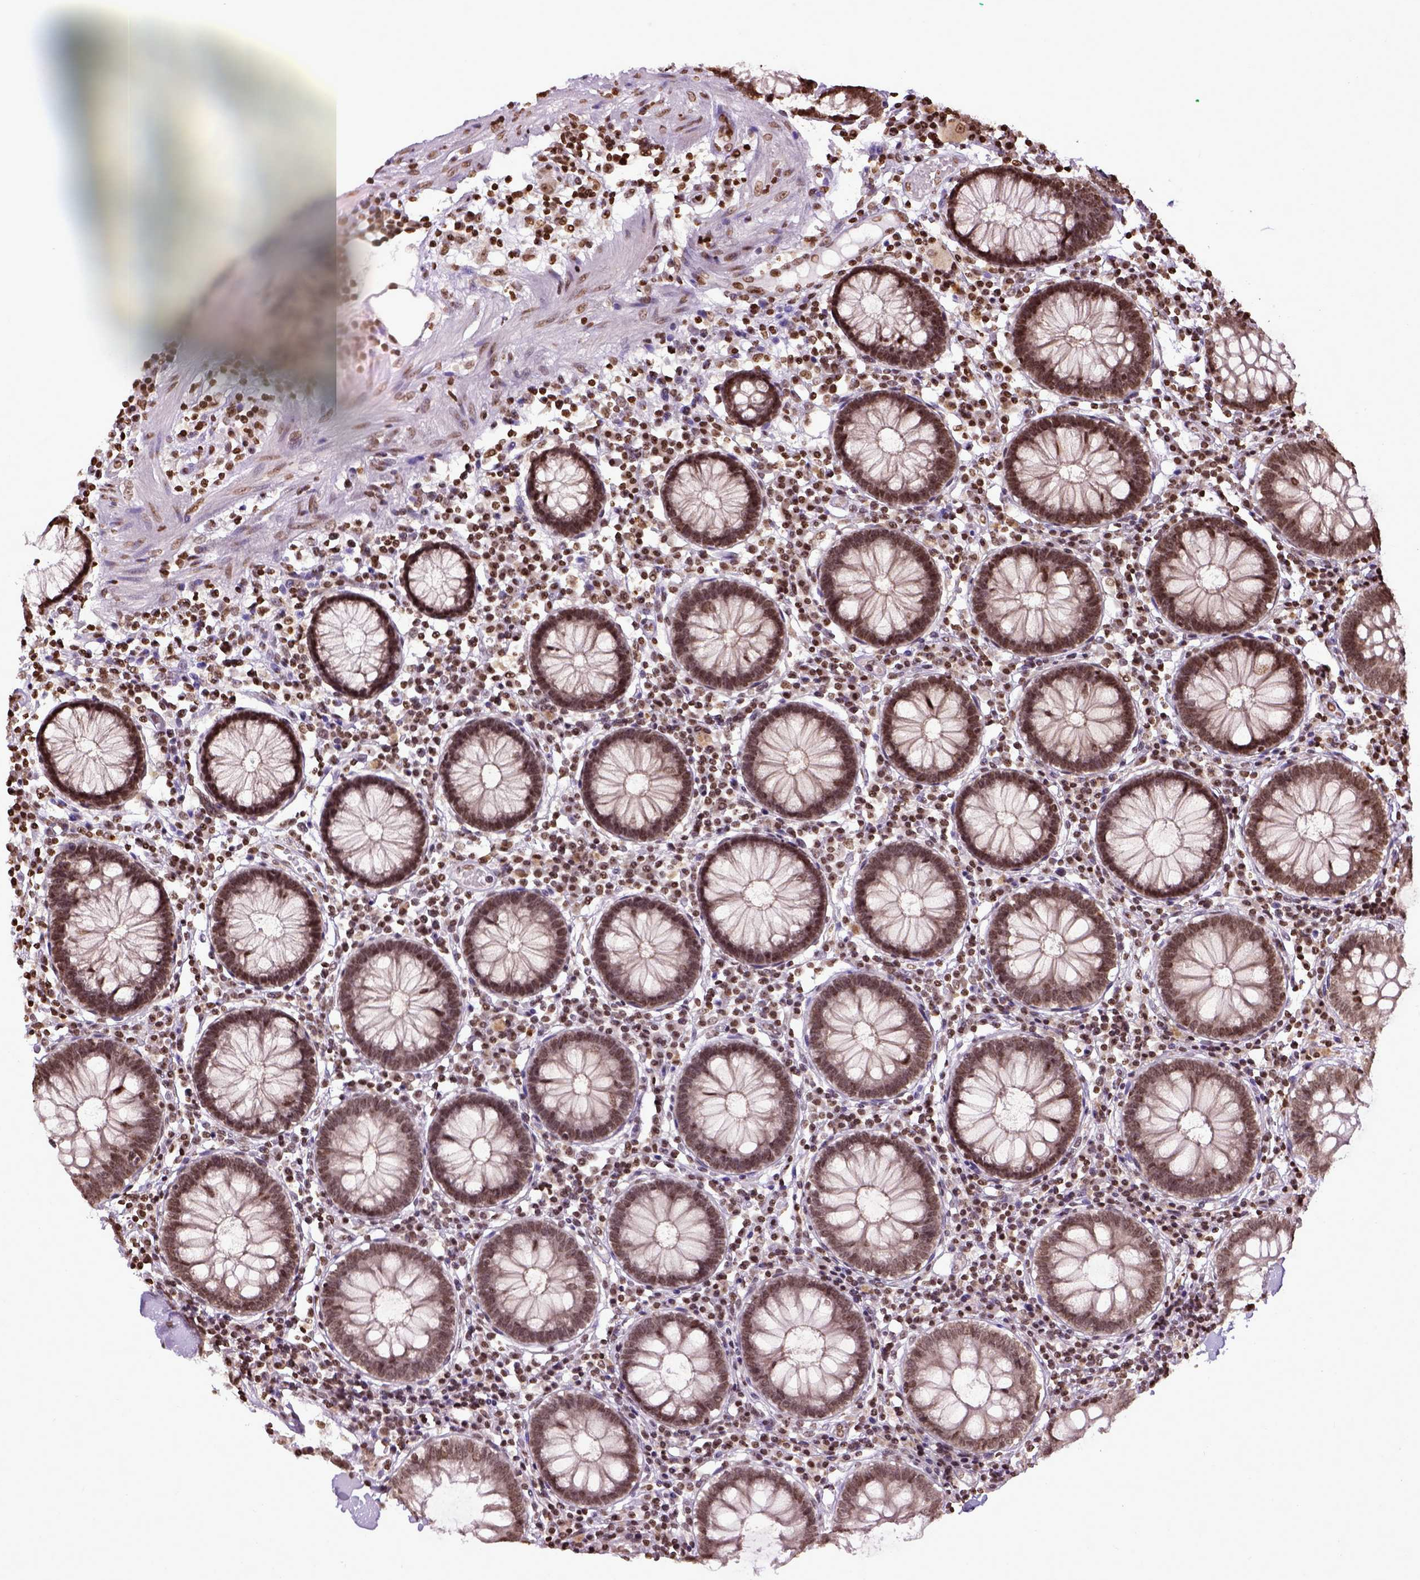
{"staining": {"intensity": "moderate", "quantity": ">75%", "location": "nuclear"}, "tissue": "colon", "cell_type": "Endothelial cells", "image_type": "normal", "snomed": [{"axis": "morphology", "description": "Normal tissue, NOS"}, {"axis": "morphology", "description": "Adenocarcinoma, NOS"}, {"axis": "topography", "description": "Colon"}], "caption": "Protein staining of benign colon demonstrates moderate nuclear positivity in about >75% of endothelial cells. Nuclei are stained in blue.", "gene": "ZNF75D", "patient": {"sex": "male", "age": 83}}